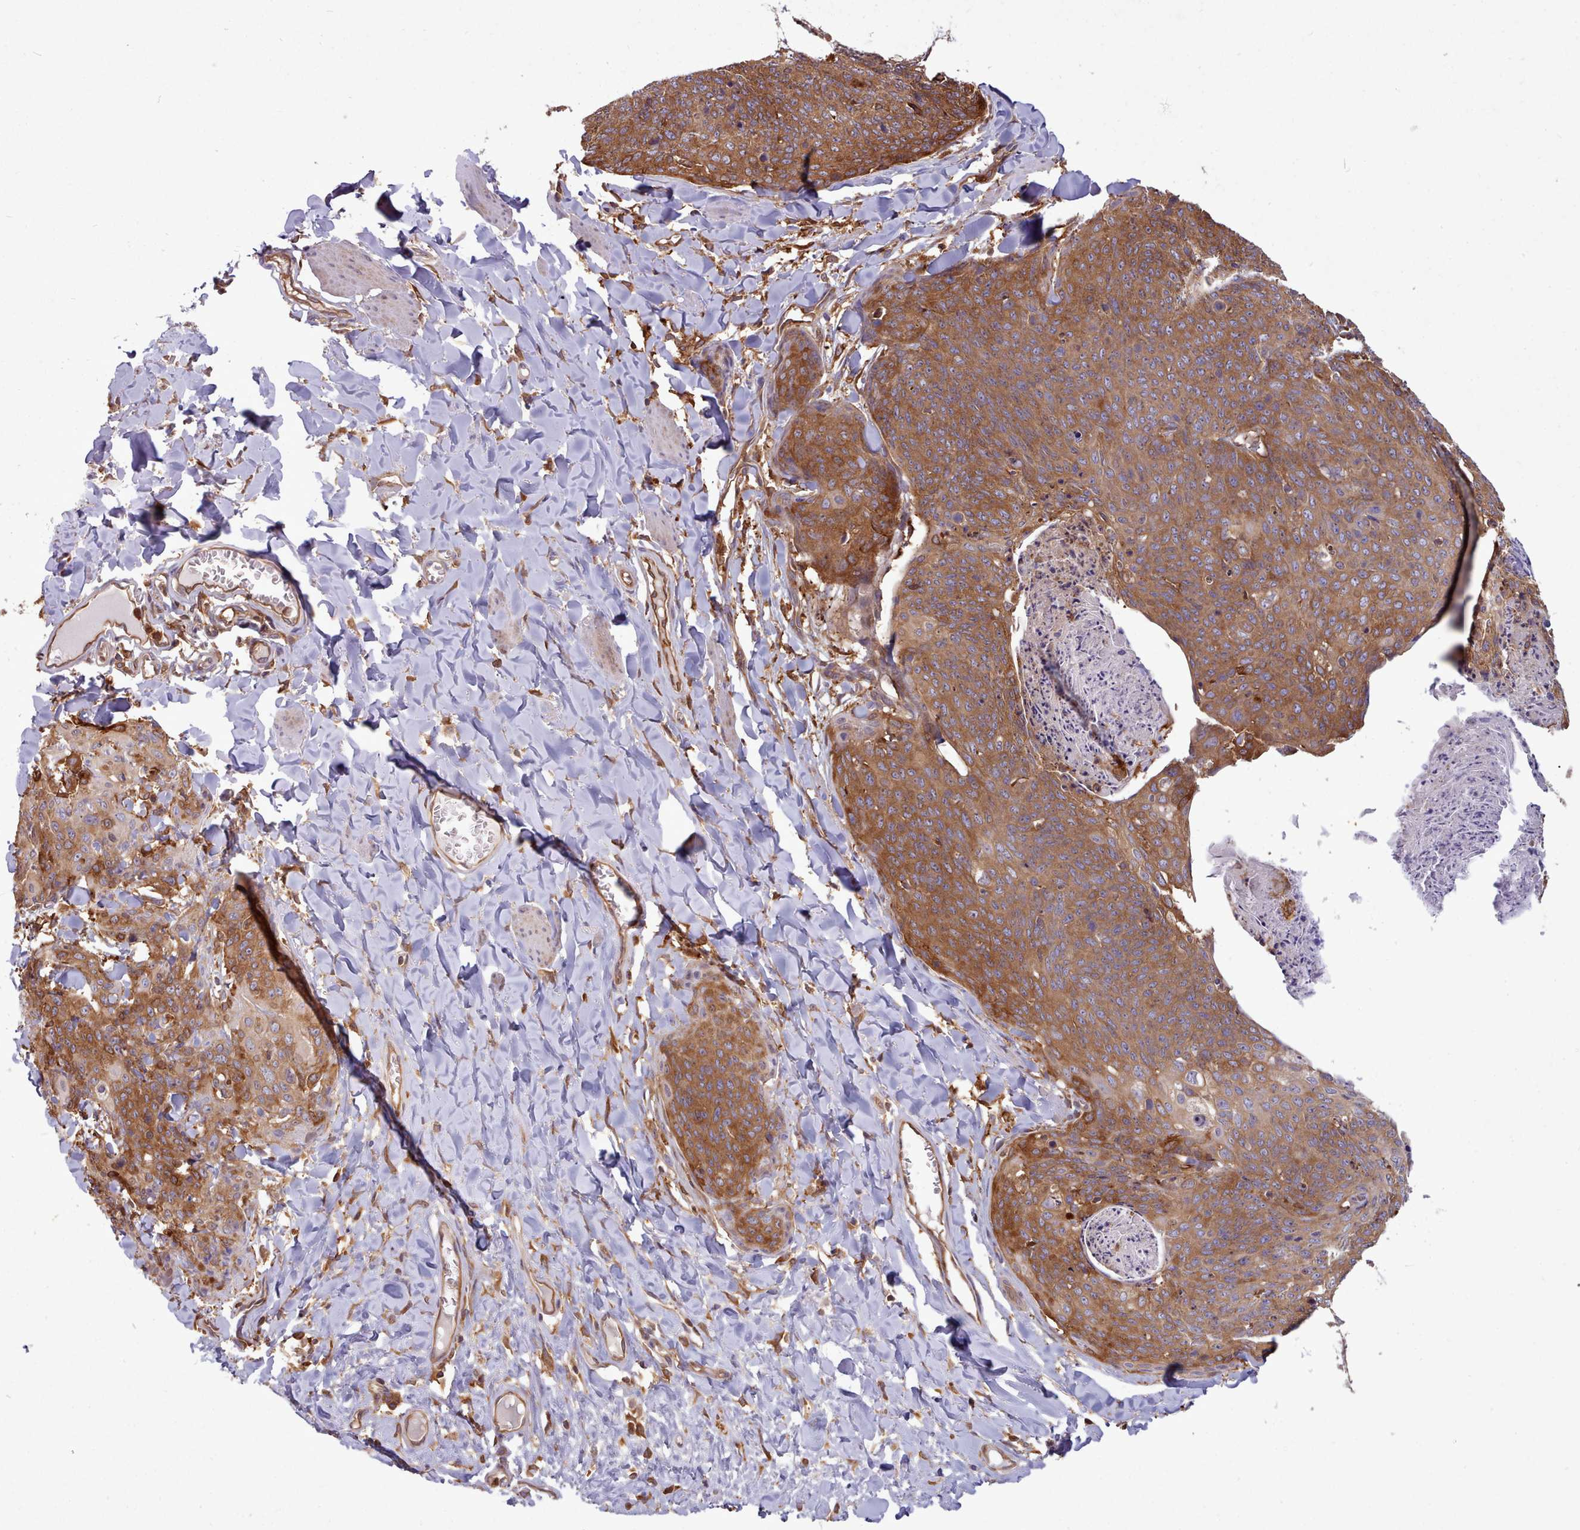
{"staining": {"intensity": "moderate", "quantity": ">75%", "location": "cytoplasmic/membranous"}, "tissue": "skin cancer", "cell_type": "Tumor cells", "image_type": "cancer", "snomed": [{"axis": "morphology", "description": "Squamous cell carcinoma, NOS"}, {"axis": "topography", "description": "Skin"}, {"axis": "topography", "description": "Vulva"}], "caption": "Immunohistochemical staining of human skin cancer (squamous cell carcinoma) exhibits medium levels of moderate cytoplasmic/membranous expression in approximately >75% of tumor cells. (DAB IHC, brown staining for protein, blue staining for nuclei).", "gene": "SLC4A9", "patient": {"sex": "female", "age": 85}}